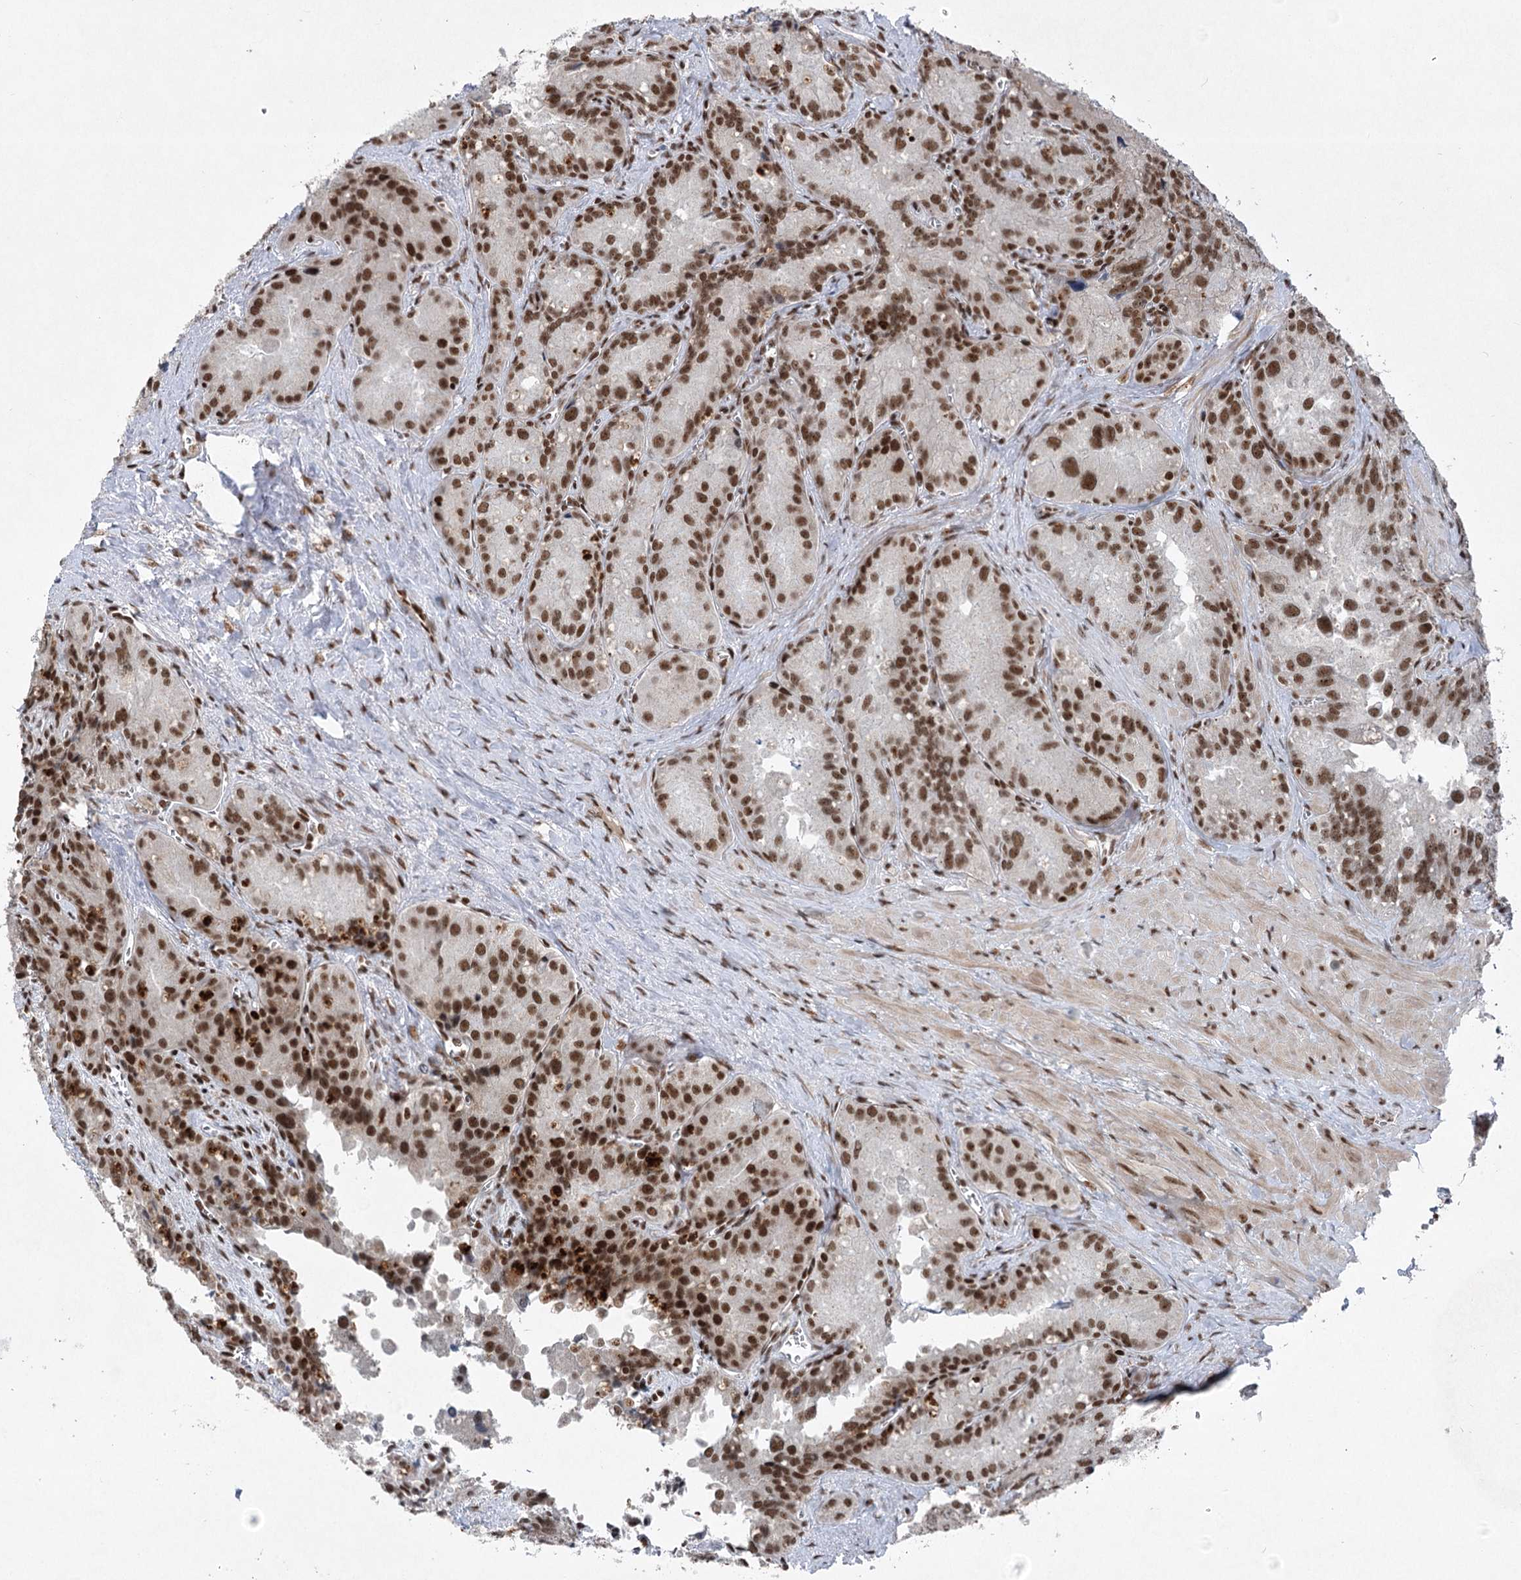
{"staining": {"intensity": "strong", "quantity": ">75%", "location": "nuclear"}, "tissue": "seminal vesicle", "cell_type": "Glandular cells", "image_type": "normal", "snomed": [{"axis": "morphology", "description": "Normal tissue, NOS"}, {"axis": "topography", "description": "Seminal veicle"}], "caption": "Protein staining displays strong nuclear positivity in approximately >75% of glandular cells in benign seminal vesicle.", "gene": "CGGBP1", "patient": {"sex": "male", "age": 62}}